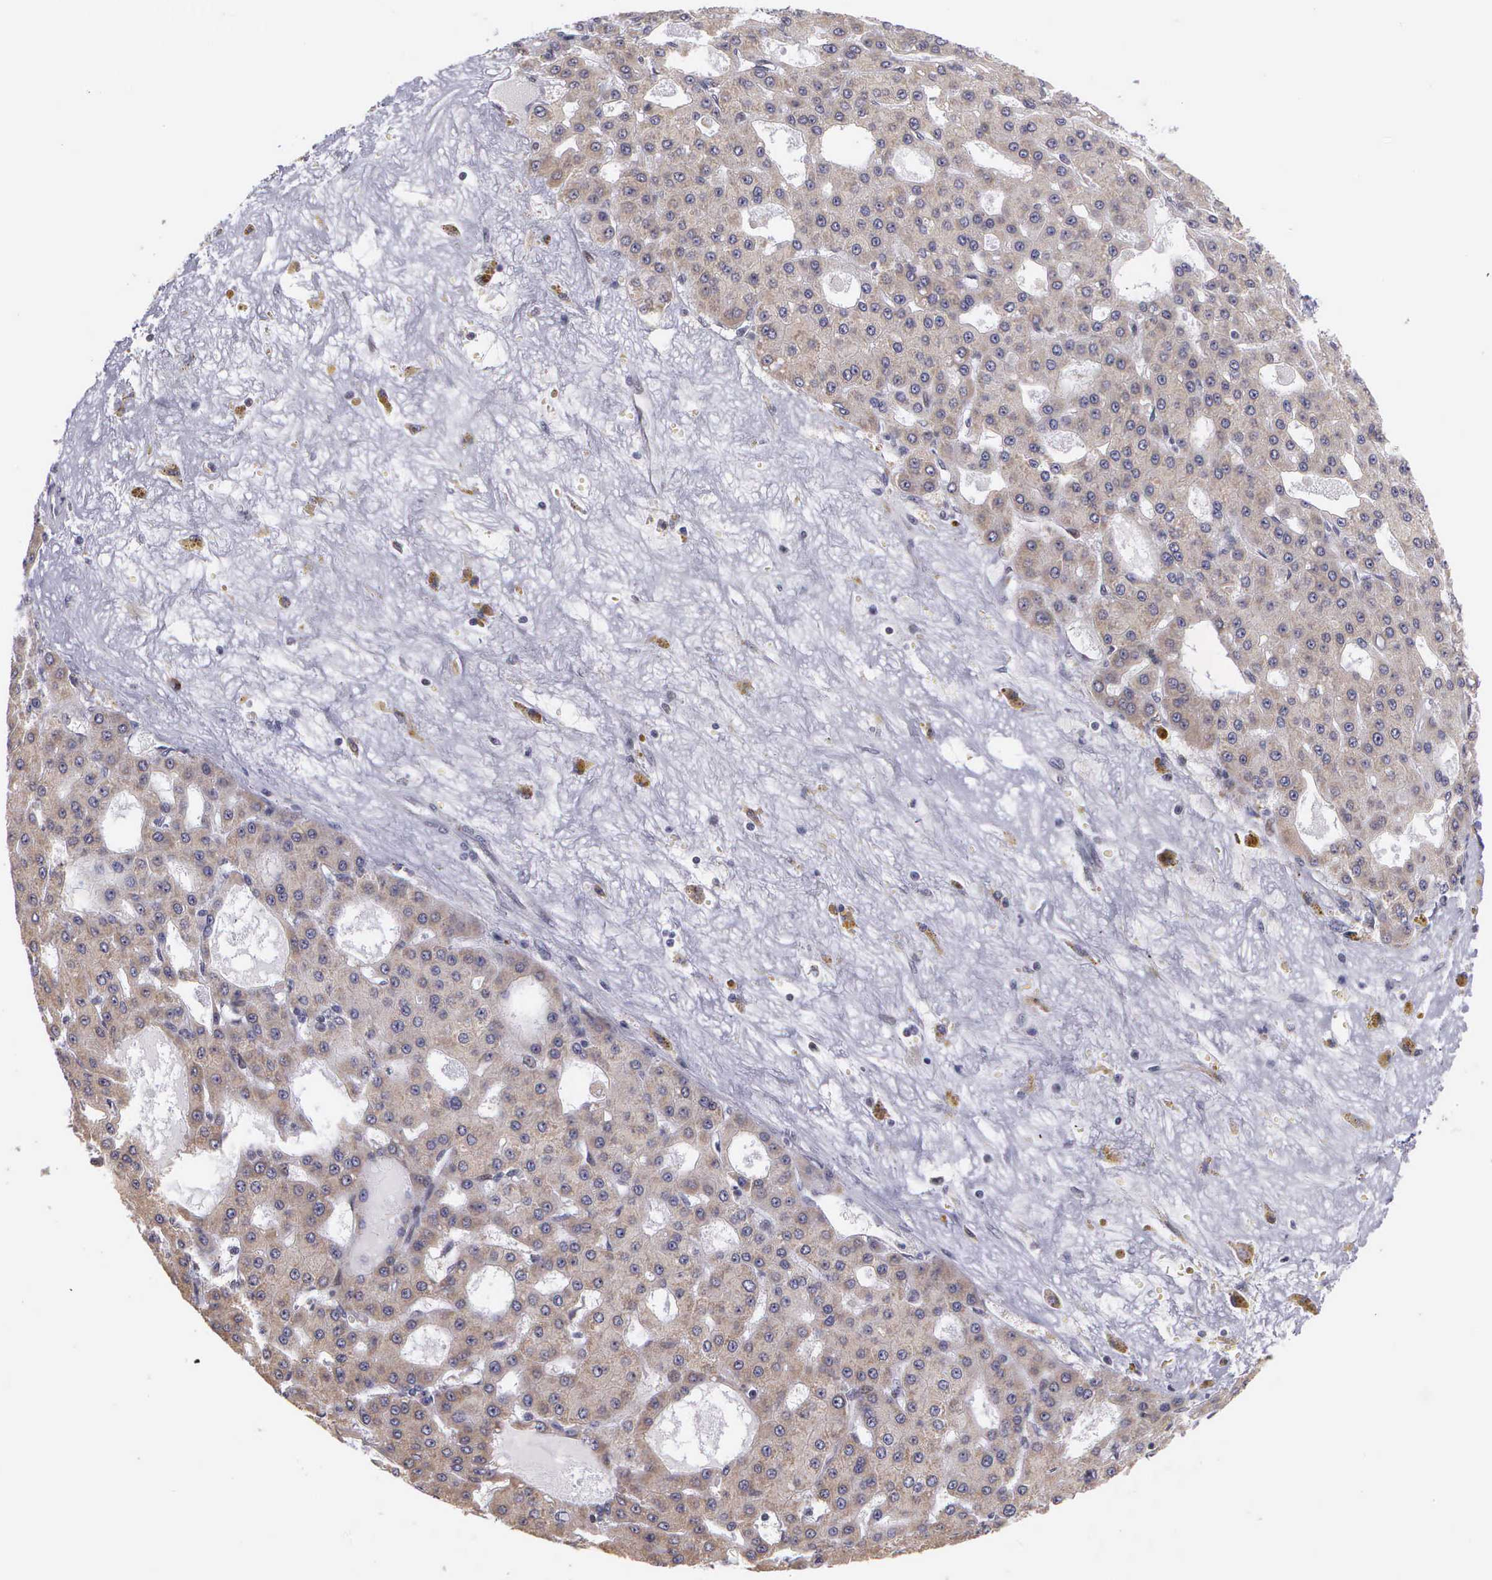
{"staining": {"intensity": "weak", "quantity": "25%-75%", "location": "cytoplasmic/membranous"}, "tissue": "liver cancer", "cell_type": "Tumor cells", "image_type": "cancer", "snomed": [{"axis": "morphology", "description": "Carcinoma, Hepatocellular, NOS"}, {"axis": "topography", "description": "Liver"}], "caption": "Immunohistochemical staining of liver cancer demonstrates low levels of weak cytoplasmic/membranous protein staining in approximately 25%-75% of tumor cells. Ihc stains the protein of interest in brown and the nuclei are stained blue.", "gene": "SLC25A21", "patient": {"sex": "male", "age": 47}}